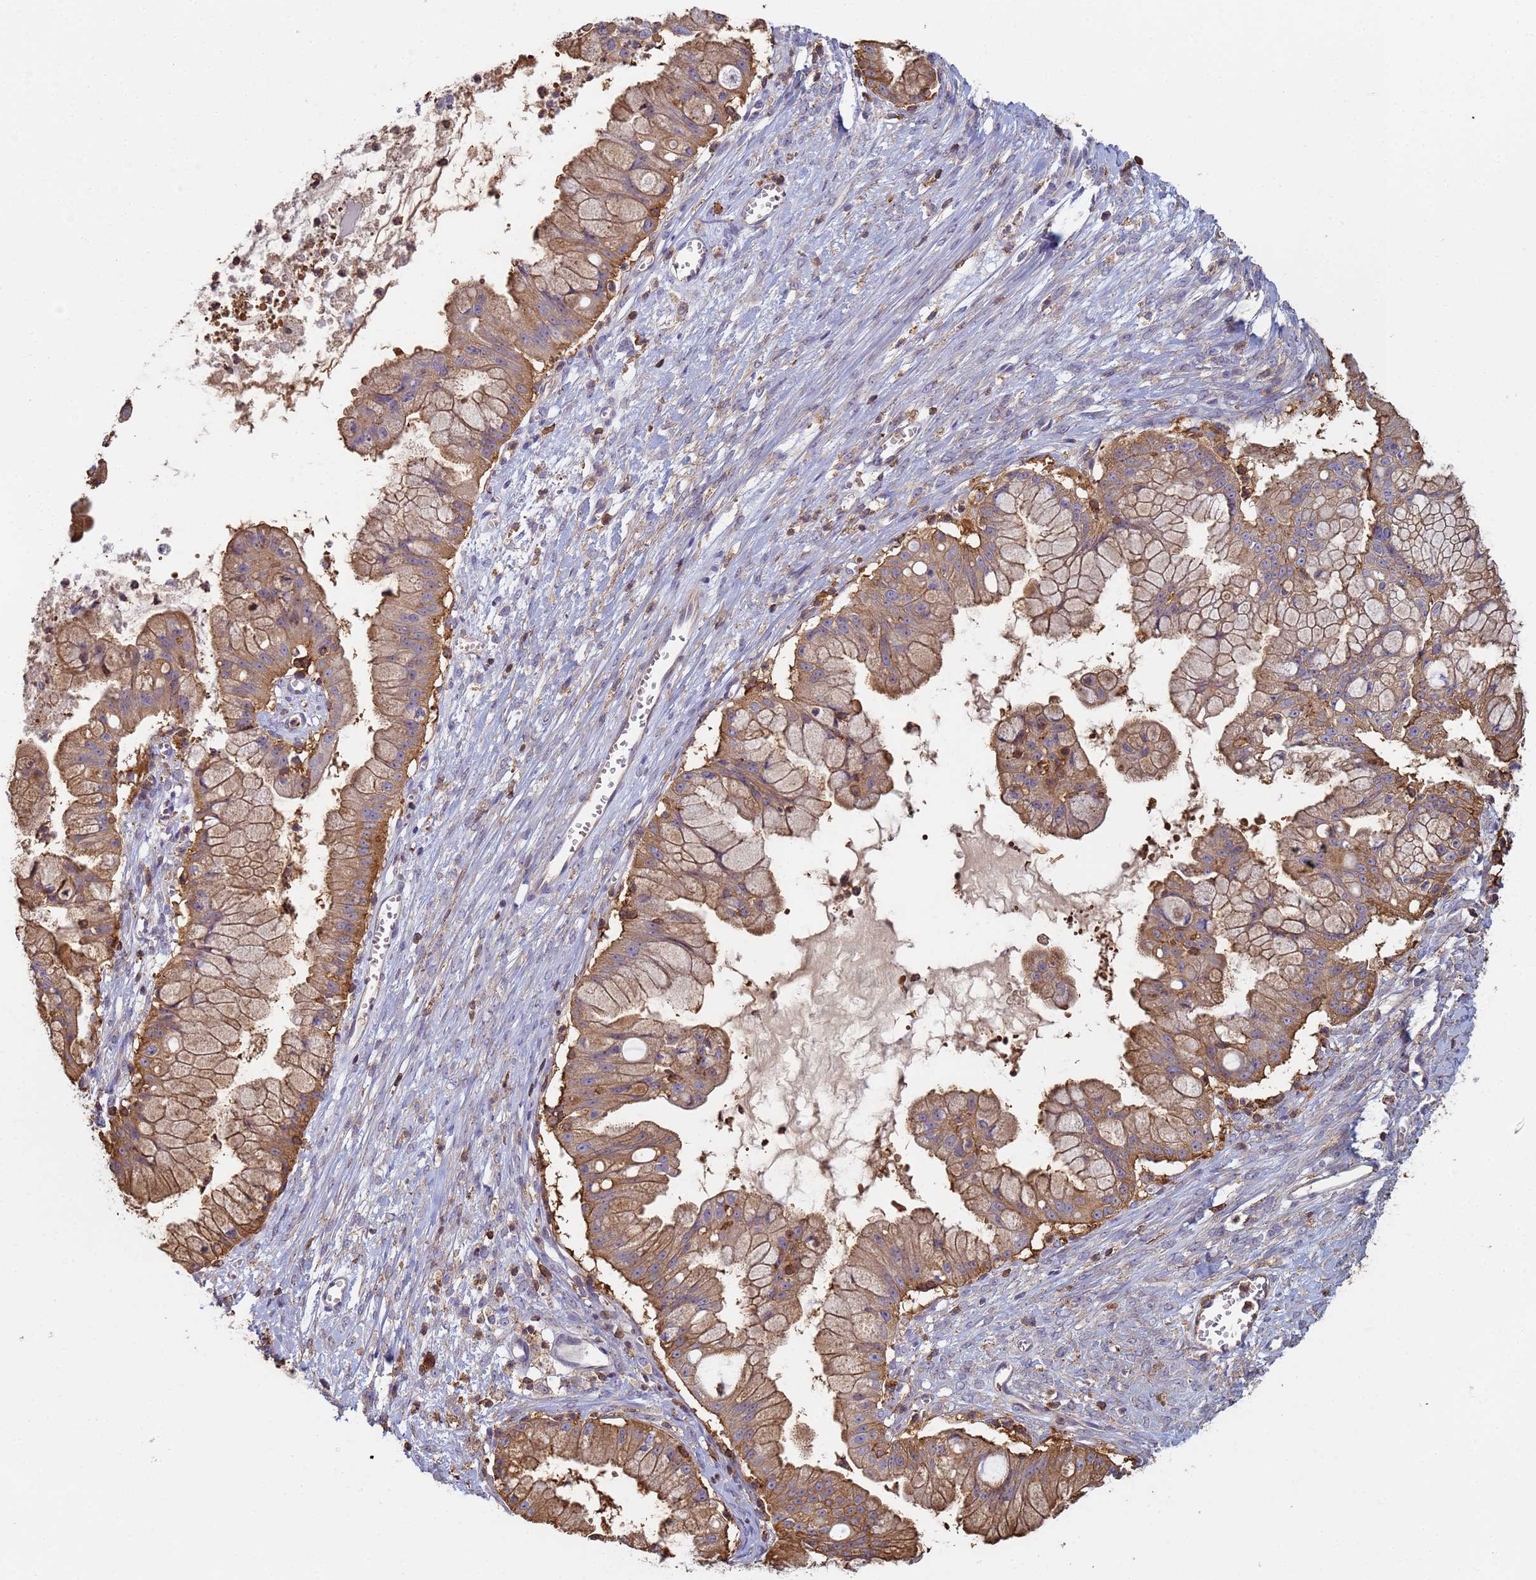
{"staining": {"intensity": "moderate", "quantity": ">75%", "location": "cytoplasmic/membranous"}, "tissue": "ovarian cancer", "cell_type": "Tumor cells", "image_type": "cancer", "snomed": [{"axis": "morphology", "description": "Cystadenocarcinoma, mucinous, NOS"}, {"axis": "topography", "description": "Ovary"}], "caption": "A brown stain labels moderate cytoplasmic/membranous staining of a protein in human mucinous cystadenocarcinoma (ovarian) tumor cells.", "gene": "ZNG1B", "patient": {"sex": "female", "age": 70}}